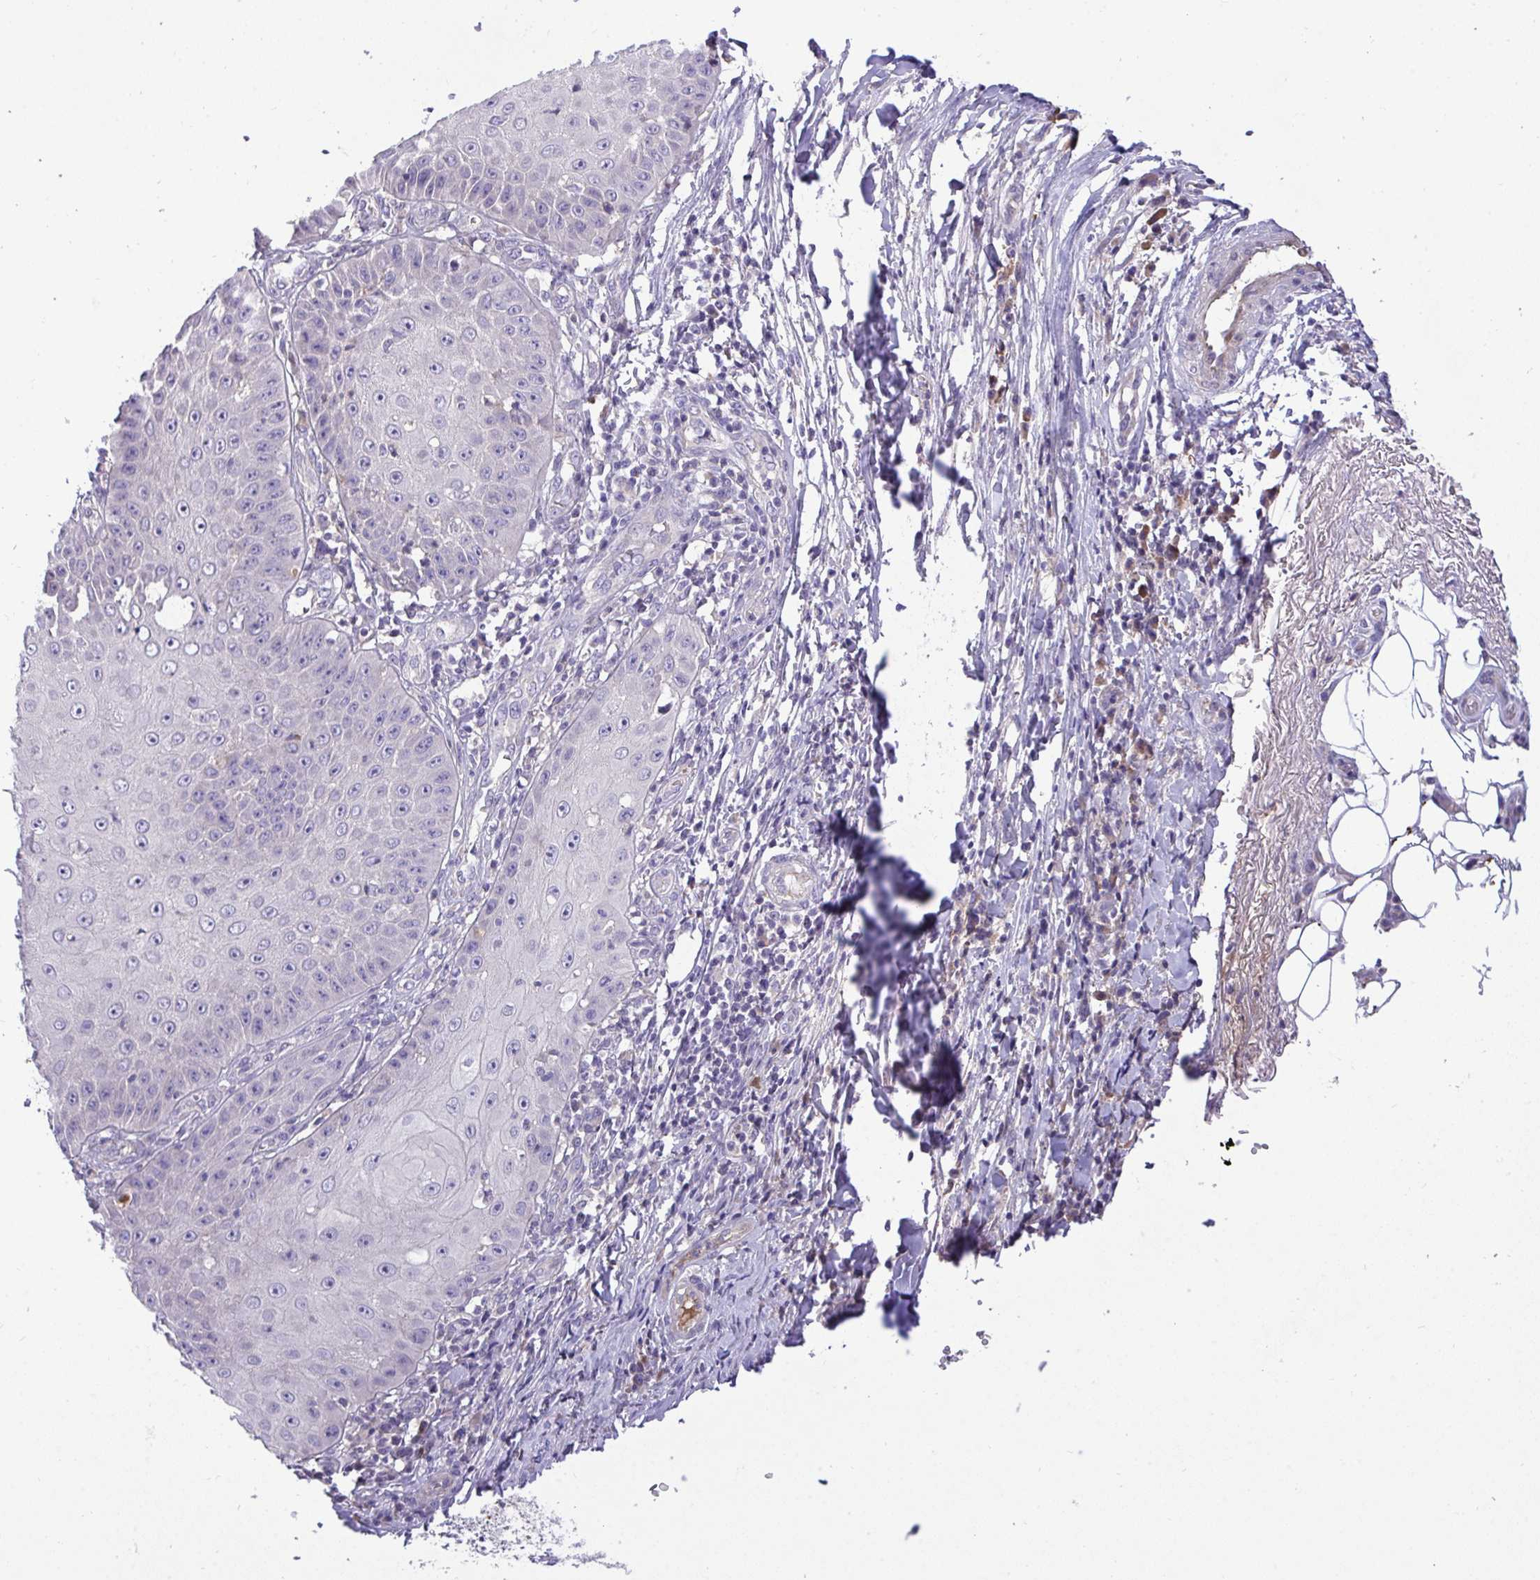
{"staining": {"intensity": "negative", "quantity": "none", "location": "none"}, "tissue": "skin cancer", "cell_type": "Tumor cells", "image_type": "cancer", "snomed": [{"axis": "morphology", "description": "Squamous cell carcinoma, NOS"}, {"axis": "topography", "description": "Skin"}], "caption": "DAB immunohistochemical staining of human skin squamous cell carcinoma exhibits no significant positivity in tumor cells.", "gene": "ZNF581", "patient": {"sex": "male", "age": 70}}